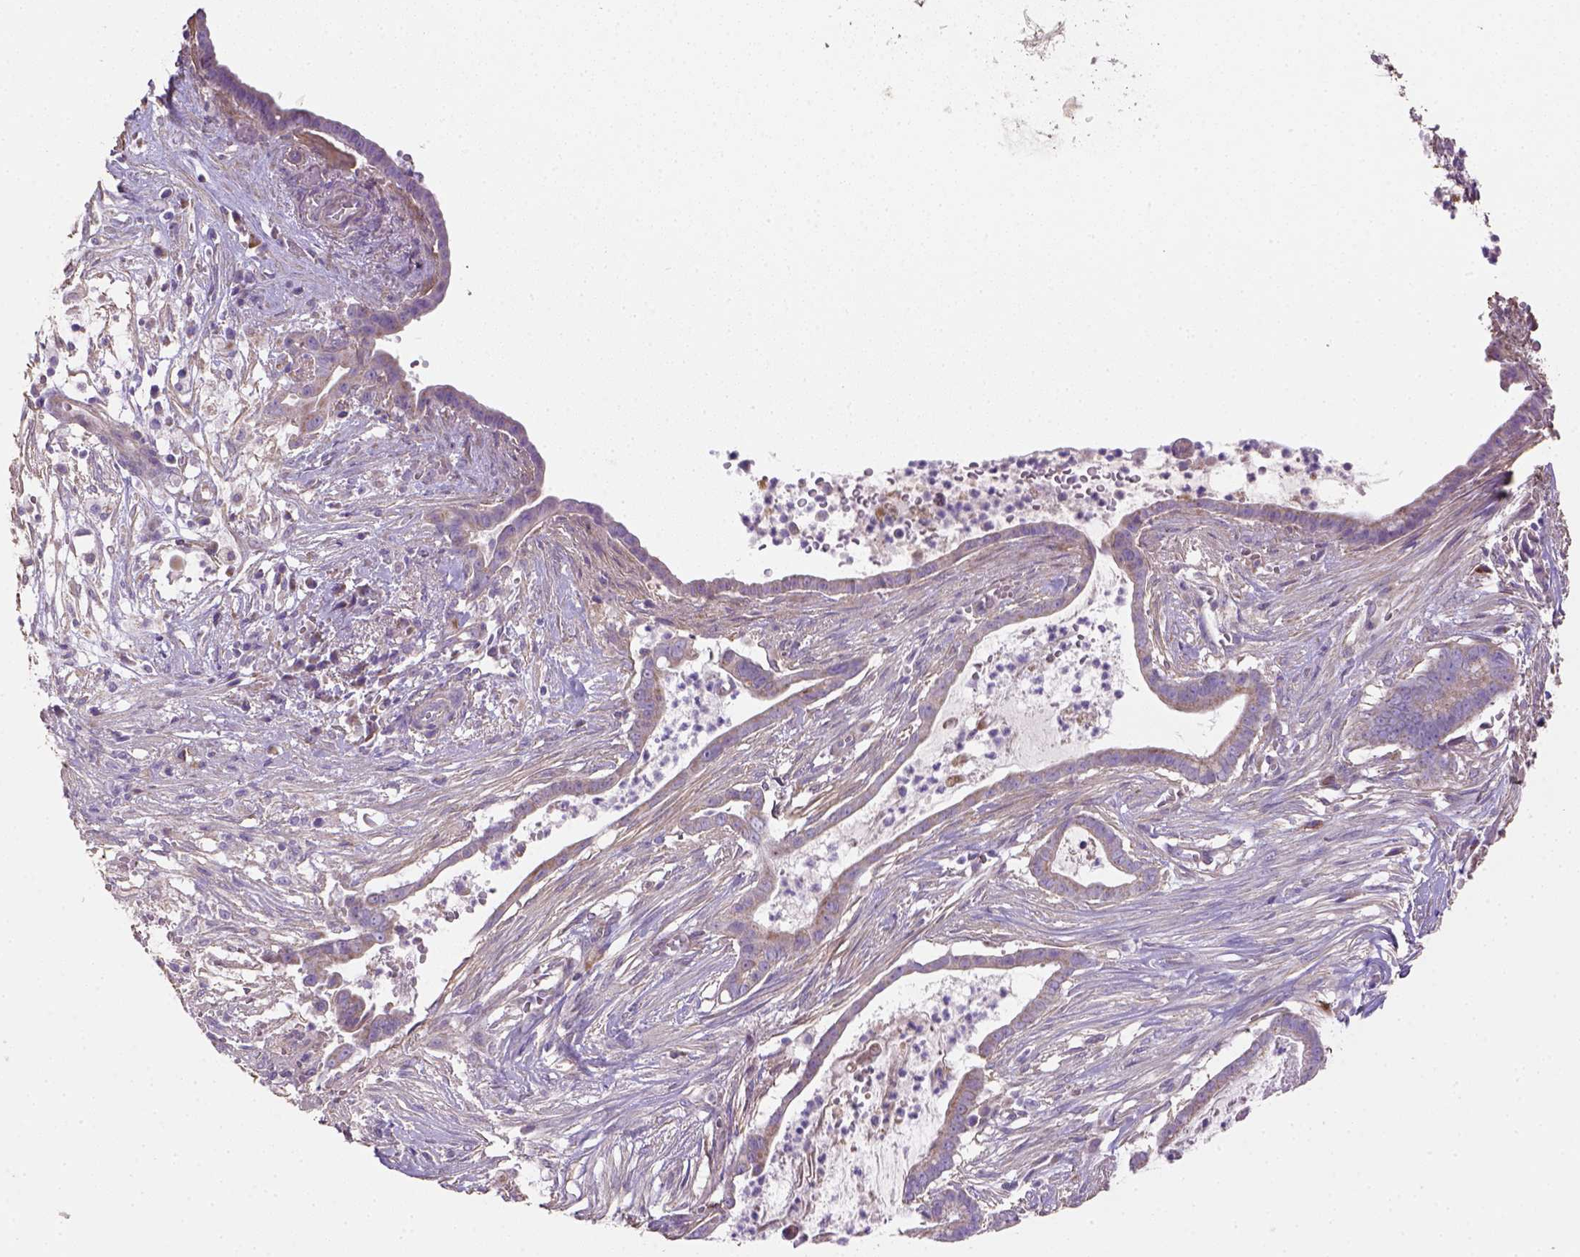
{"staining": {"intensity": "weak", "quantity": "25%-75%", "location": "cytoplasmic/membranous"}, "tissue": "pancreatic cancer", "cell_type": "Tumor cells", "image_type": "cancer", "snomed": [{"axis": "morphology", "description": "Adenocarcinoma, NOS"}, {"axis": "topography", "description": "Pancreas"}], "caption": "Pancreatic cancer (adenocarcinoma) stained with a brown dye reveals weak cytoplasmic/membranous positive staining in approximately 25%-75% of tumor cells.", "gene": "HTRA1", "patient": {"sex": "male", "age": 61}}